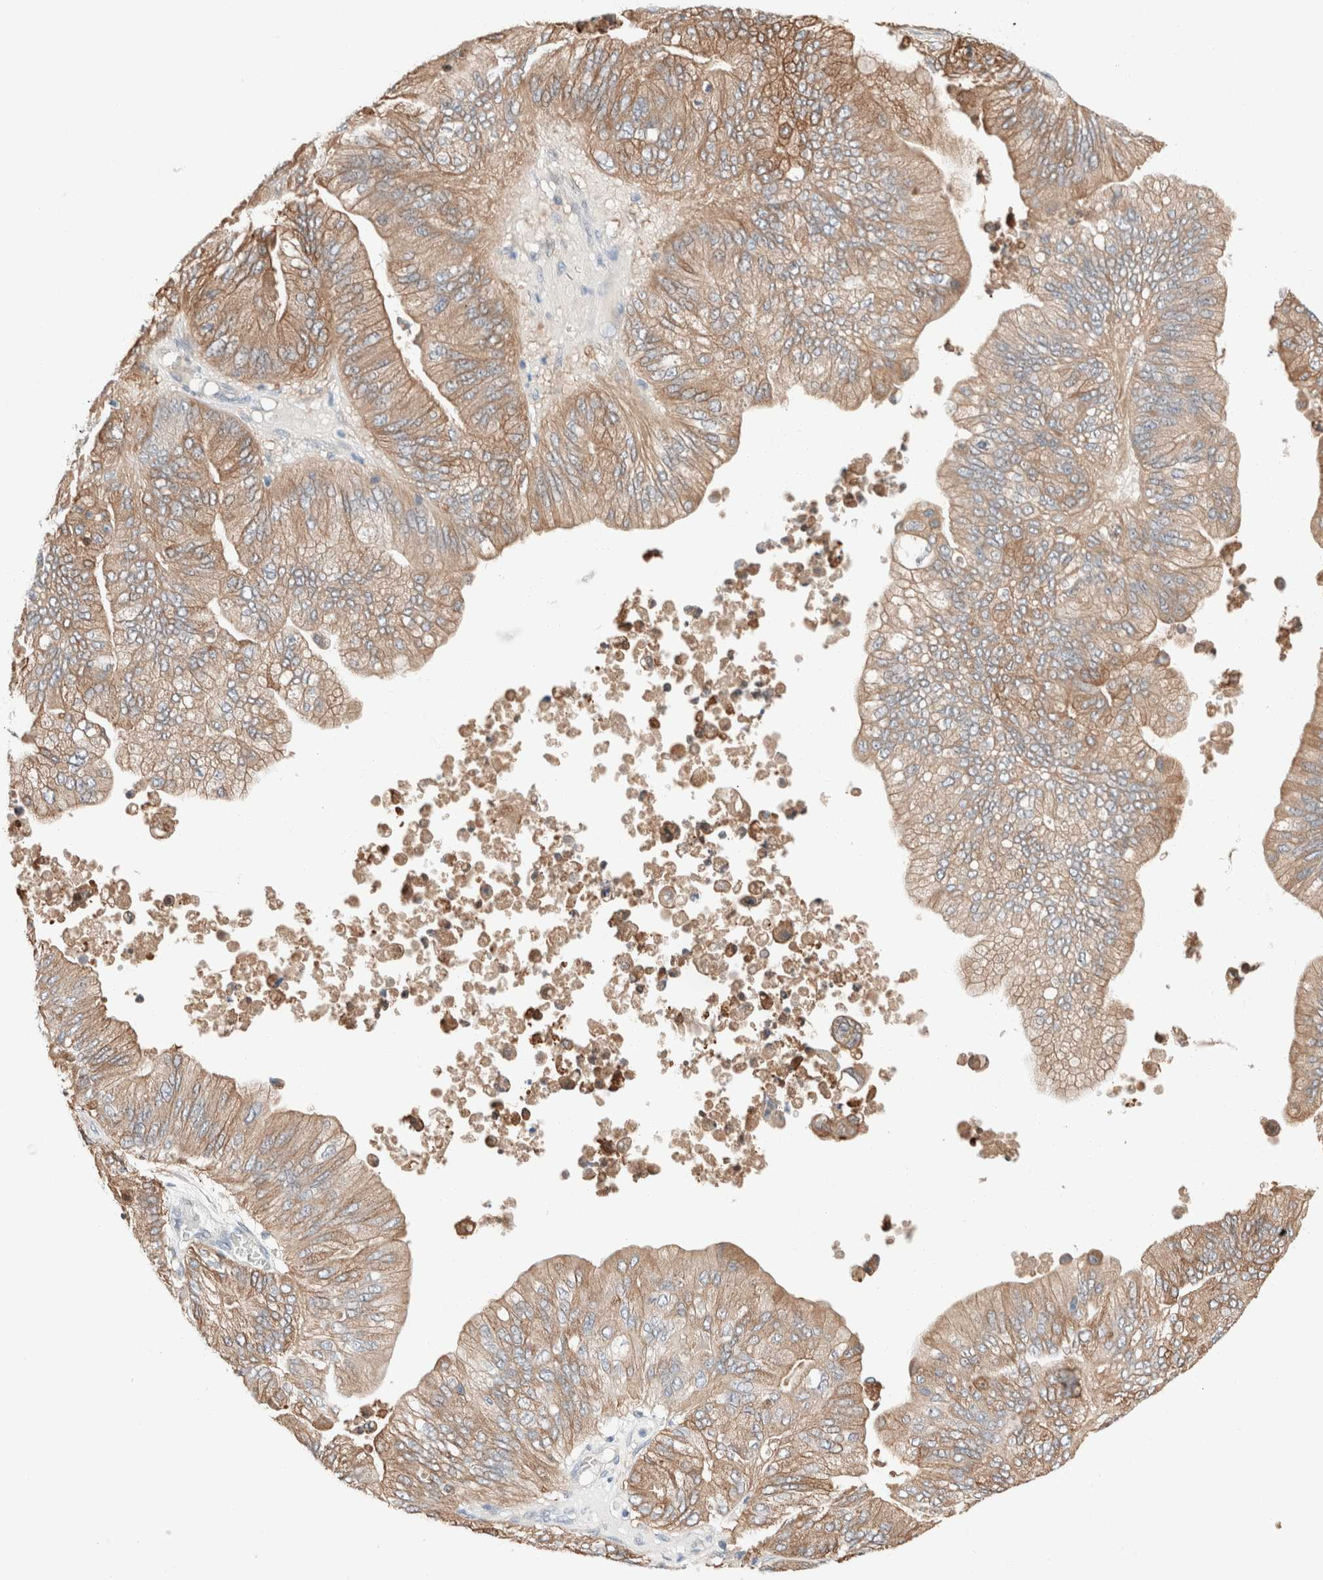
{"staining": {"intensity": "moderate", "quantity": ">75%", "location": "cytoplasmic/membranous"}, "tissue": "ovarian cancer", "cell_type": "Tumor cells", "image_type": "cancer", "snomed": [{"axis": "morphology", "description": "Cystadenocarcinoma, mucinous, NOS"}, {"axis": "topography", "description": "Ovary"}], "caption": "Immunohistochemistry of human ovarian cancer (mucinous cystadenocarcinoma) displays medium levels of moderate cytoplasmic/membranous staining in approximately >75% of tumor cells. (brown staining indicates protein expression, while blue staining denotes nuclei).", "gene": "PCM1", "patient": {"sex": "female", "age": 61}}